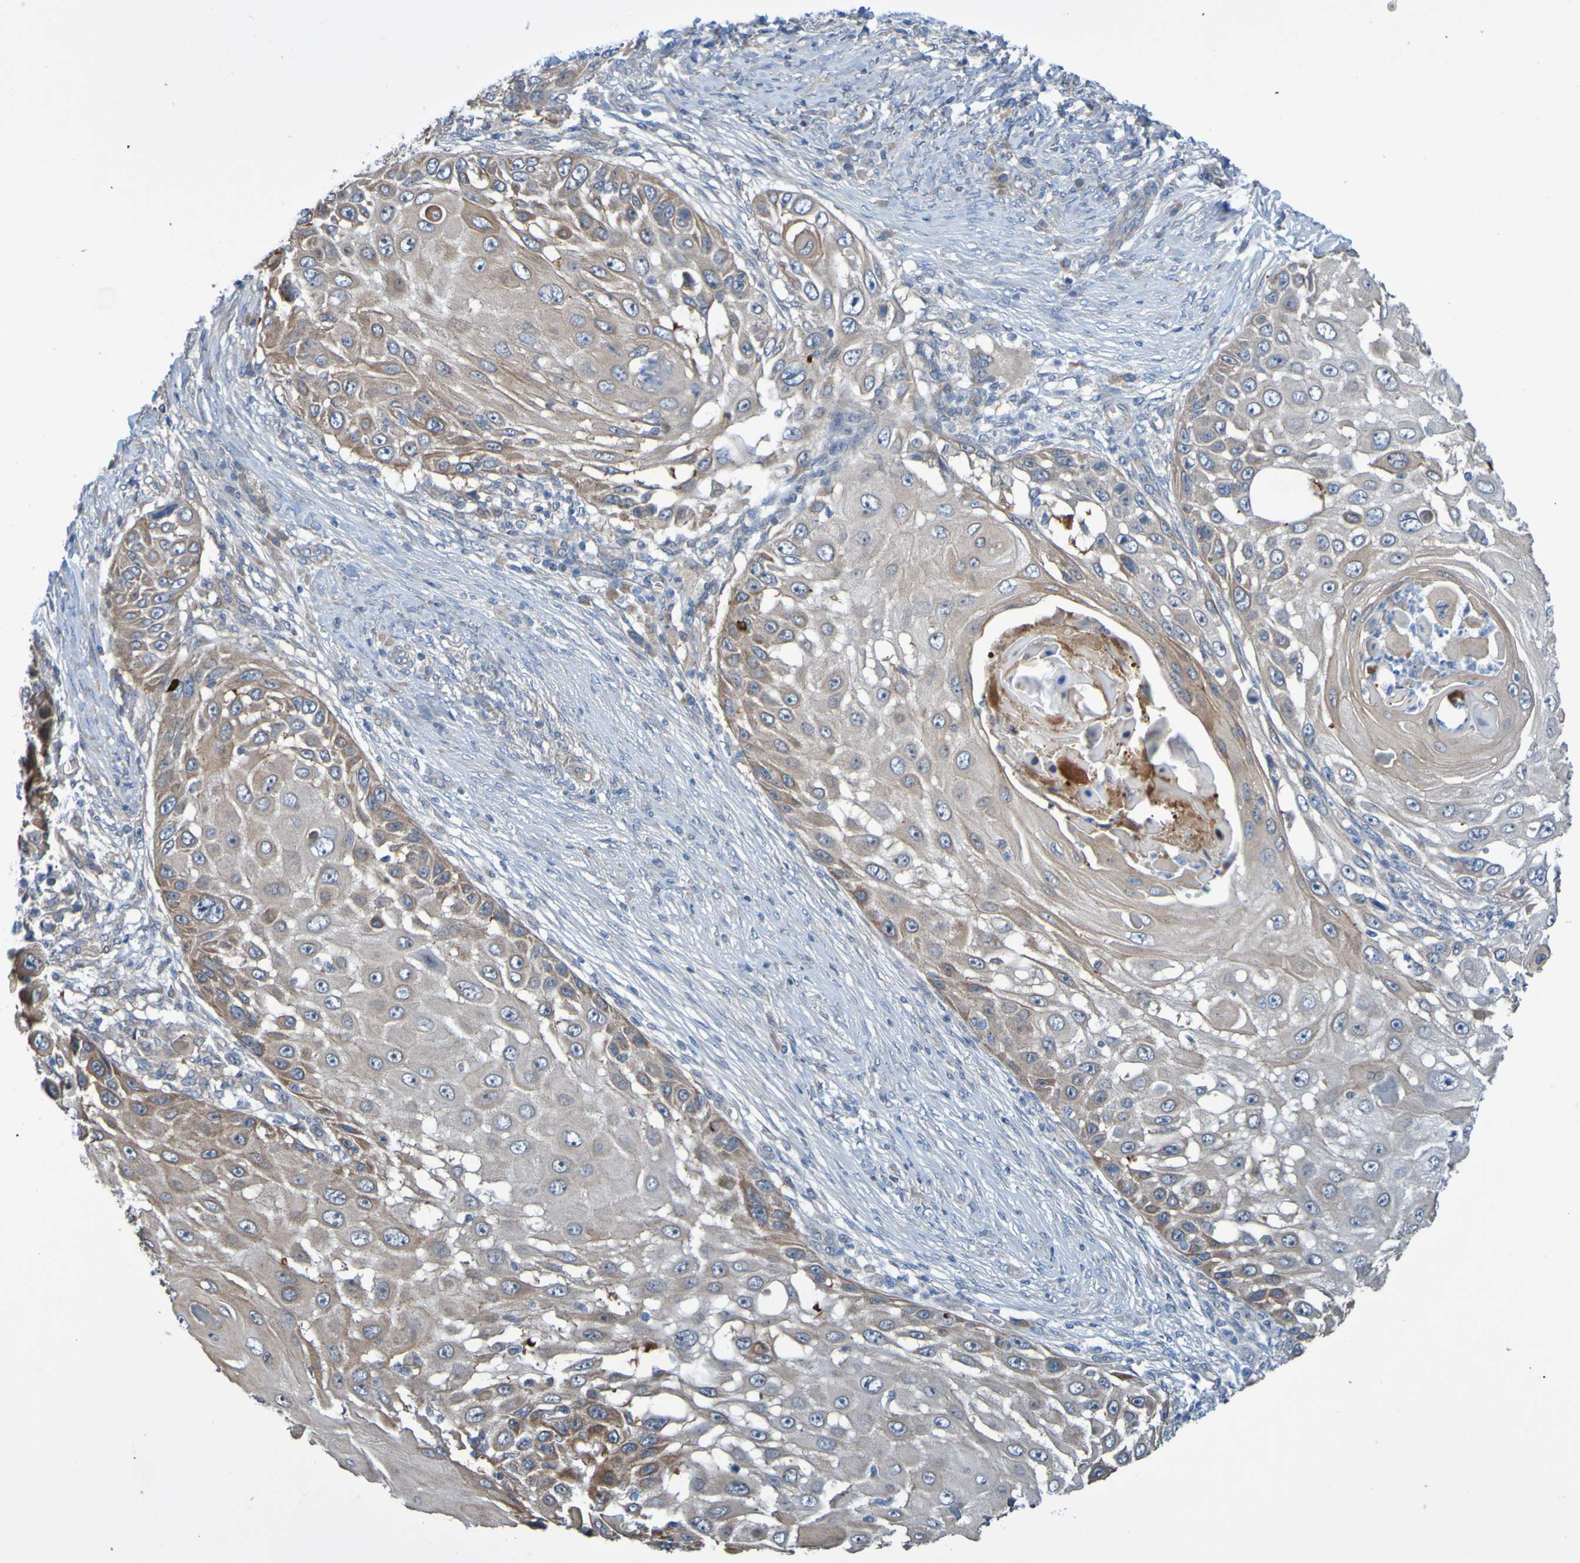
{"staining": {"intensity": "moderate", "quantity": ">75%", "location": "cytoplasmic/membranous"}, "tissue": "skin cancer", "cell_type": "Tumor cells", "image_type": "cancer", "snomed": [{"axis": "morphology", "description": "Squamous cell carcinoma, NOS"}, {"axis": "topography", "description": "Skin"}], "caption": "Immunohistochemical staining of human skin cancer displays moderate cytoplasmic/membranous protein staining in approximately >75% of tumor cells.", "gene": "NPRL3", "patient": {"sex": "female", "age": 44}}